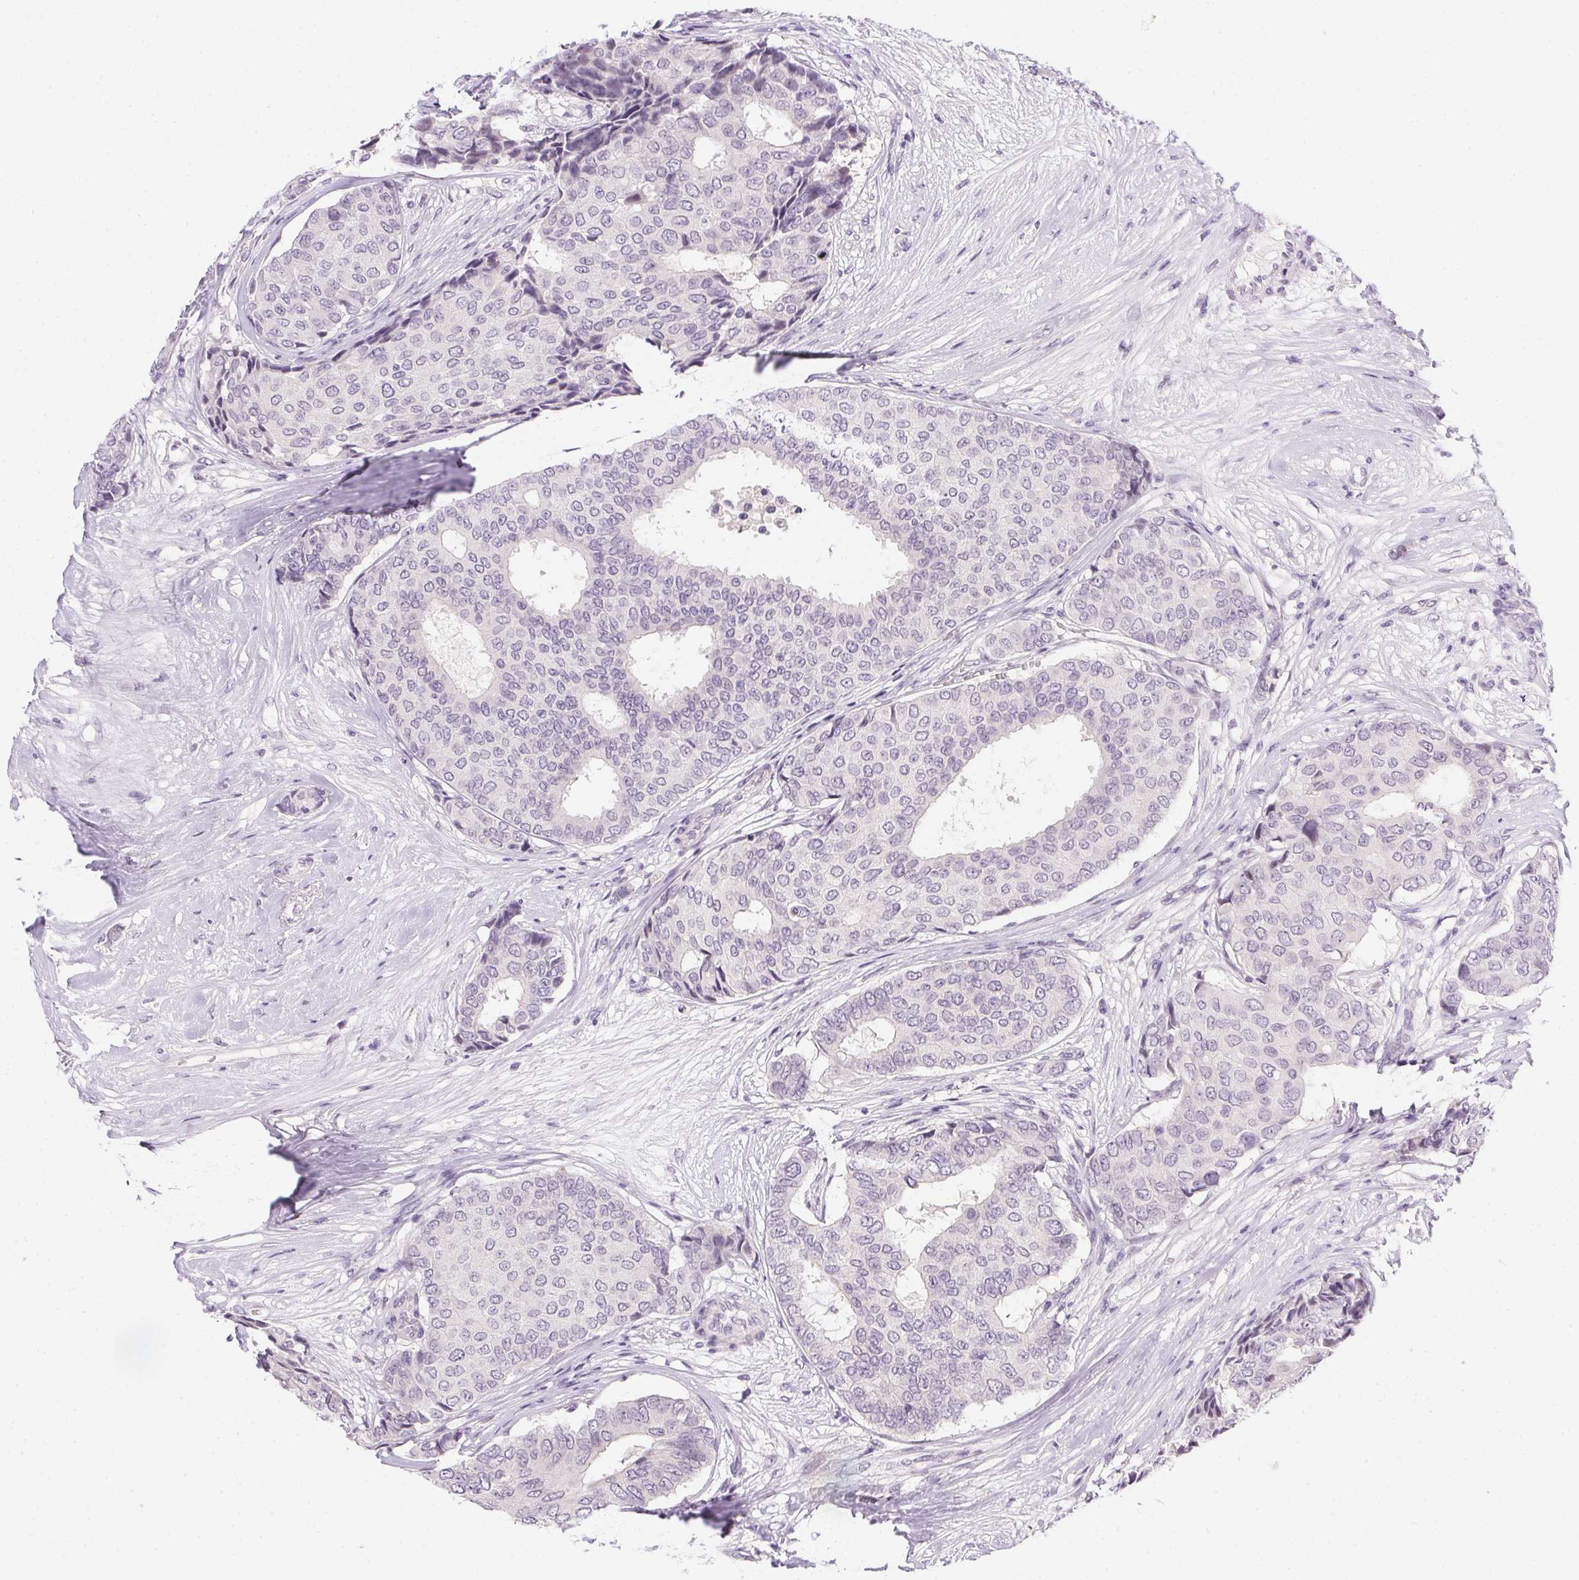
{"staining": {"intensity": "negative", "quantity": "none", "location": "none"}, "tissue": "breast cancer", "cell_type": "Tumor cells", "image_type": "cancer", "snomed": [{"axis": "morphology", "description": "Duct carcinoma"}, {"axis": "topography", "description": "Breast"}], "caption": "Micrograph shows no significant protein expression in tumor cells of intraductal carcinoma (breast). Brightfield microscopy of immunohistochemistry stained with DAB (3,3'-diaminobenzidine) (brown) and hematoxylin (blue), captured at high magnification.", "gene": "GSDMC", "patient": {"sex": "female", "age": 75}}